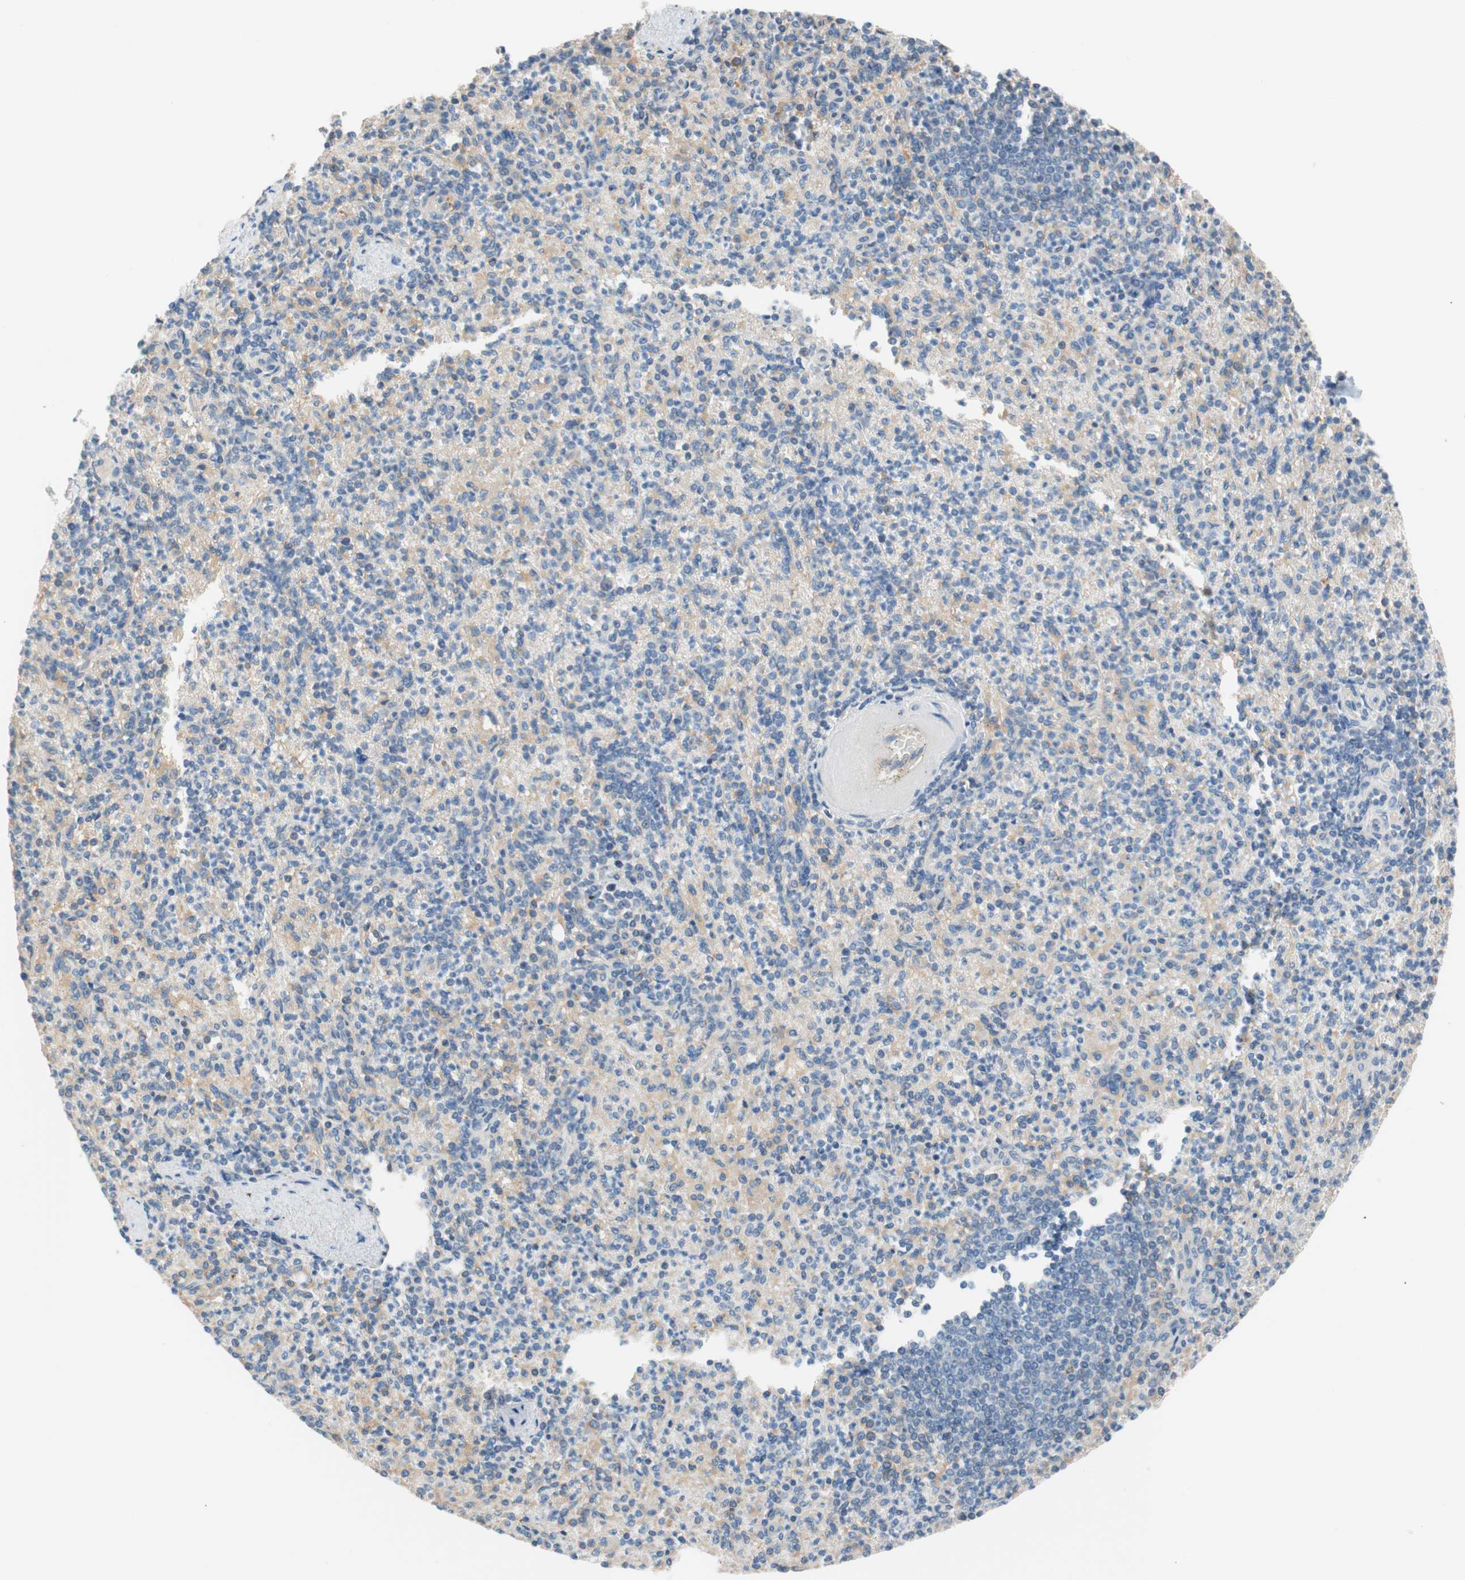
{"staining": {"intensity": "negative", "quantity": "none", "location": "none"}, "tissue": "spleen", "cell_type": "Cells in red pulp", "image_type": "normal", "snomed": [{"axis": "morphology", "description": "Normal tissue, NOS"}, {"axis": "topography", "description": "Spleen"}], "caption": "DAB (3,3'-diaminobenzidine) immunohistochemical staining of normal human spleen shows no significant staining in cells in red pulp.", "gene": "GLUL", "patient": {"sex": "female", "age": 74}}